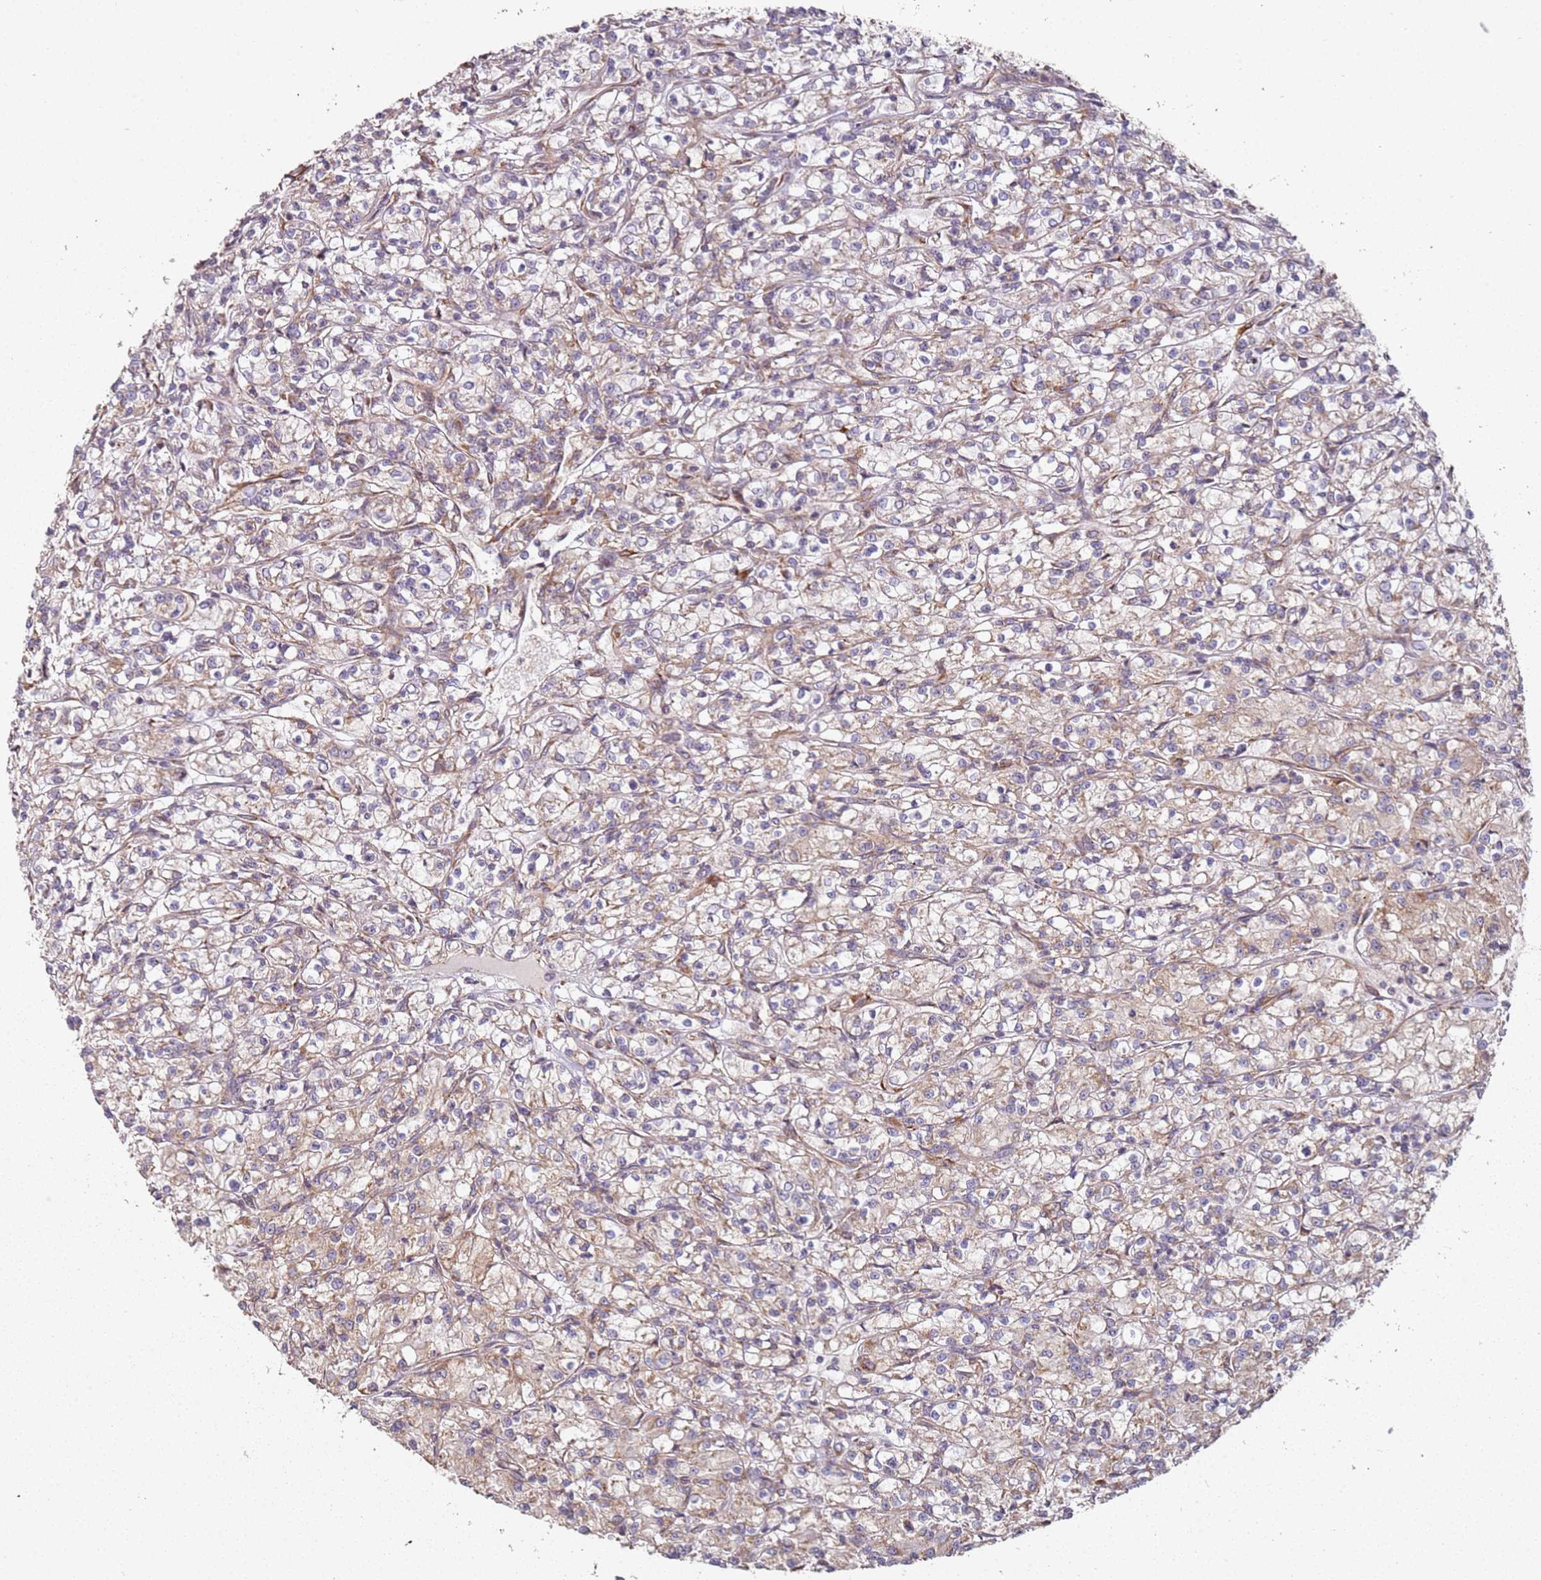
{"staining": {"intensity": "weak", "quantity": ">75%", "location": "cytoplasmic/membranous"}, "tissue": "renal cancer", "cell_type": "Tumor cells", "image_type": "cancer", "snomed": [{"axis": "morphology", "description": "Adenocarcinoma, NOS"}, {"axis": "topography", "description": "Kidney"}], "caption": "IHC staining of adenocarcinoma (renal), which reveals low levels of weak cytoplasmic/membranous expression in about >75% of tumor cells indicating weak cytoplasmic/membranous protein positivity. The staining was performed using DAB (brown) for protein detection and nuclei were counterstained in hematoxylin (blue).", "gene": "ARFRP1", "patient": {"sex": "female", "age": 59}}